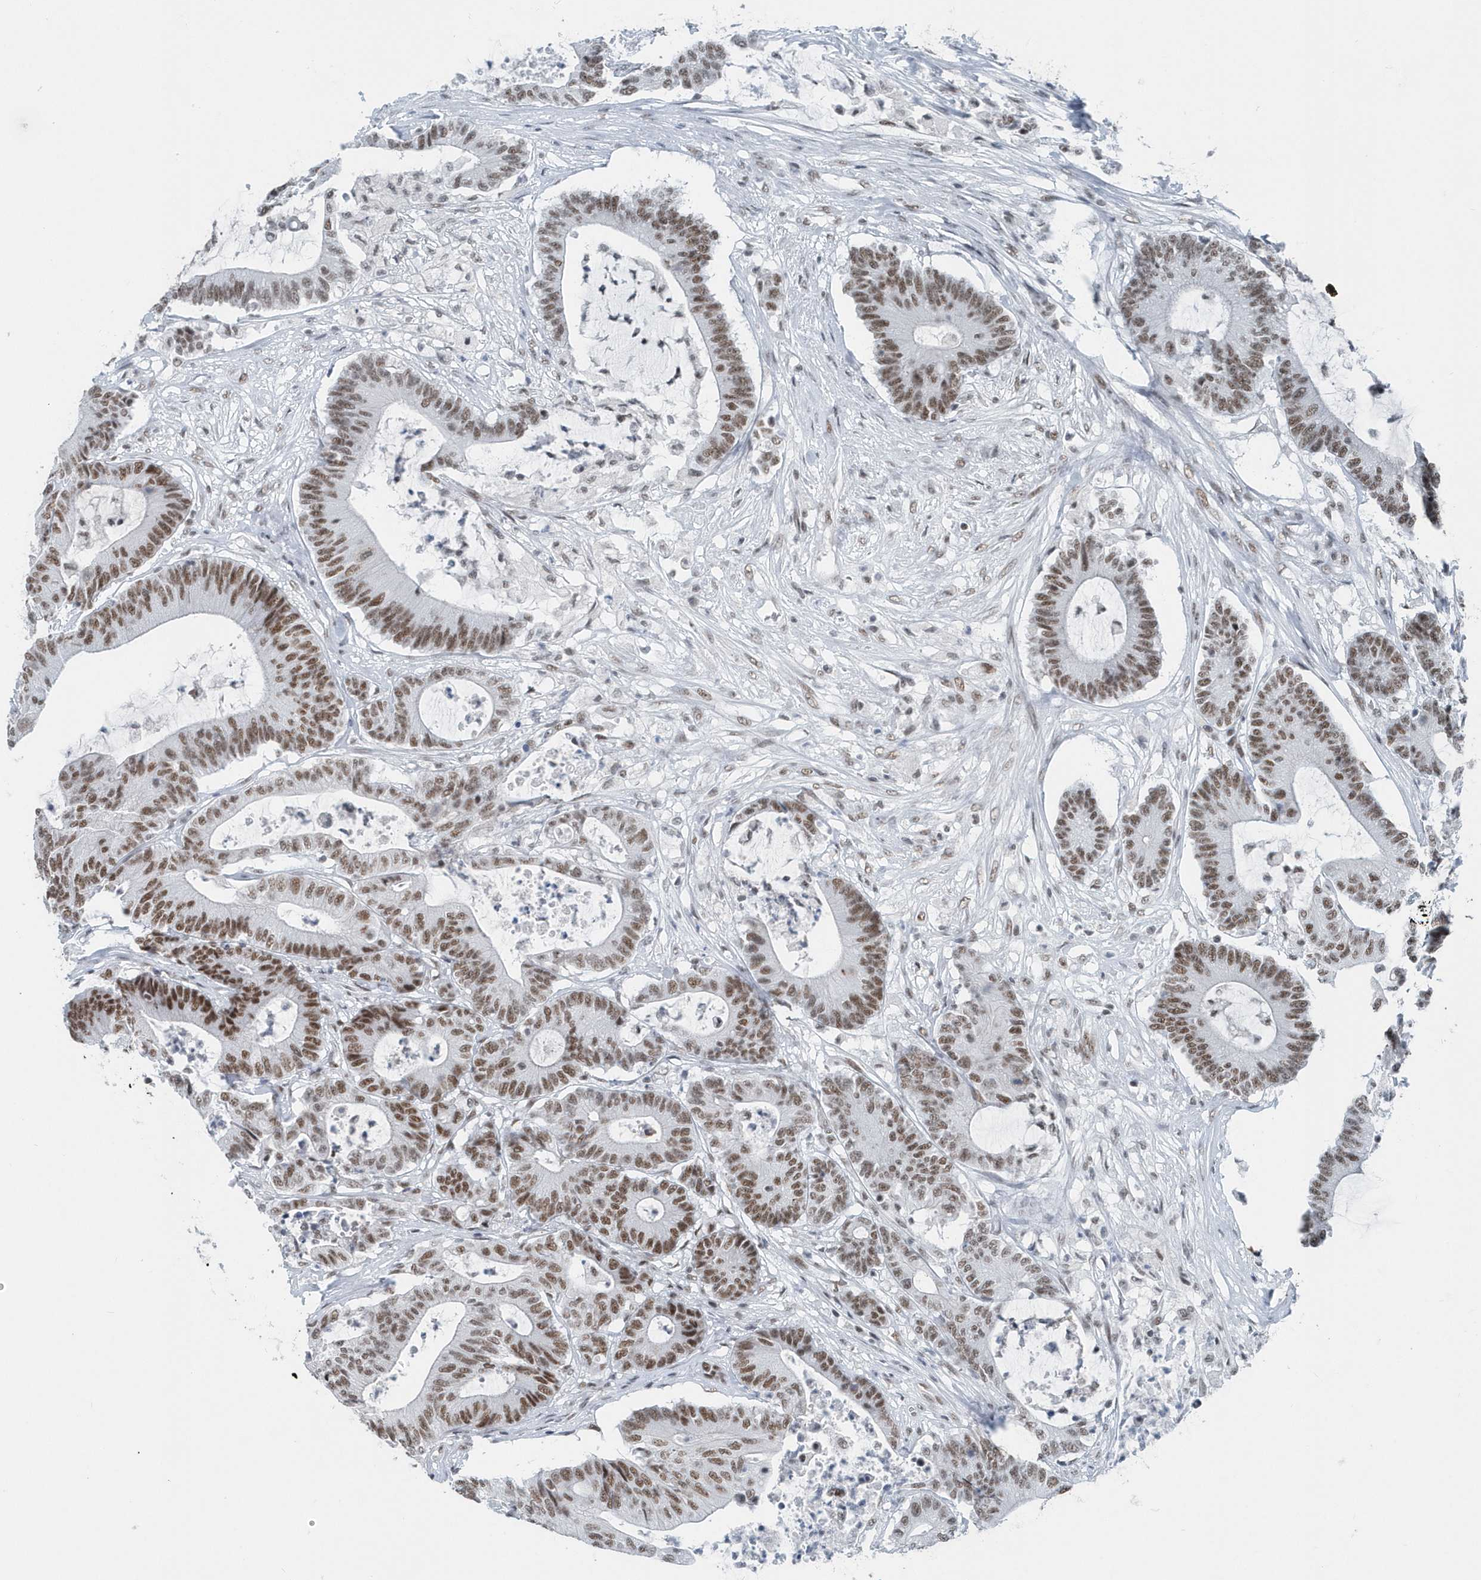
{"staining": {"intensity": "moderate", "quantity": ">75%", "location": "nuclear"}, "tissue": "colorectal cancer", "cell_type": "Tumor cells", "image_type": "cancer", "snomed": [{"axis": "morphology", "description": "Adenocarcinoma, NOS"}, {"axis": "topography", "description": "Colon"}], "caption": "This image displays IHC staining of human adenocarcinoma (colorectal), with medium moderate nuclear expression in approximately >75% of tumor cells.", "gene": "FIP1L1", "patient": {"sex": "female", "age": 84}}